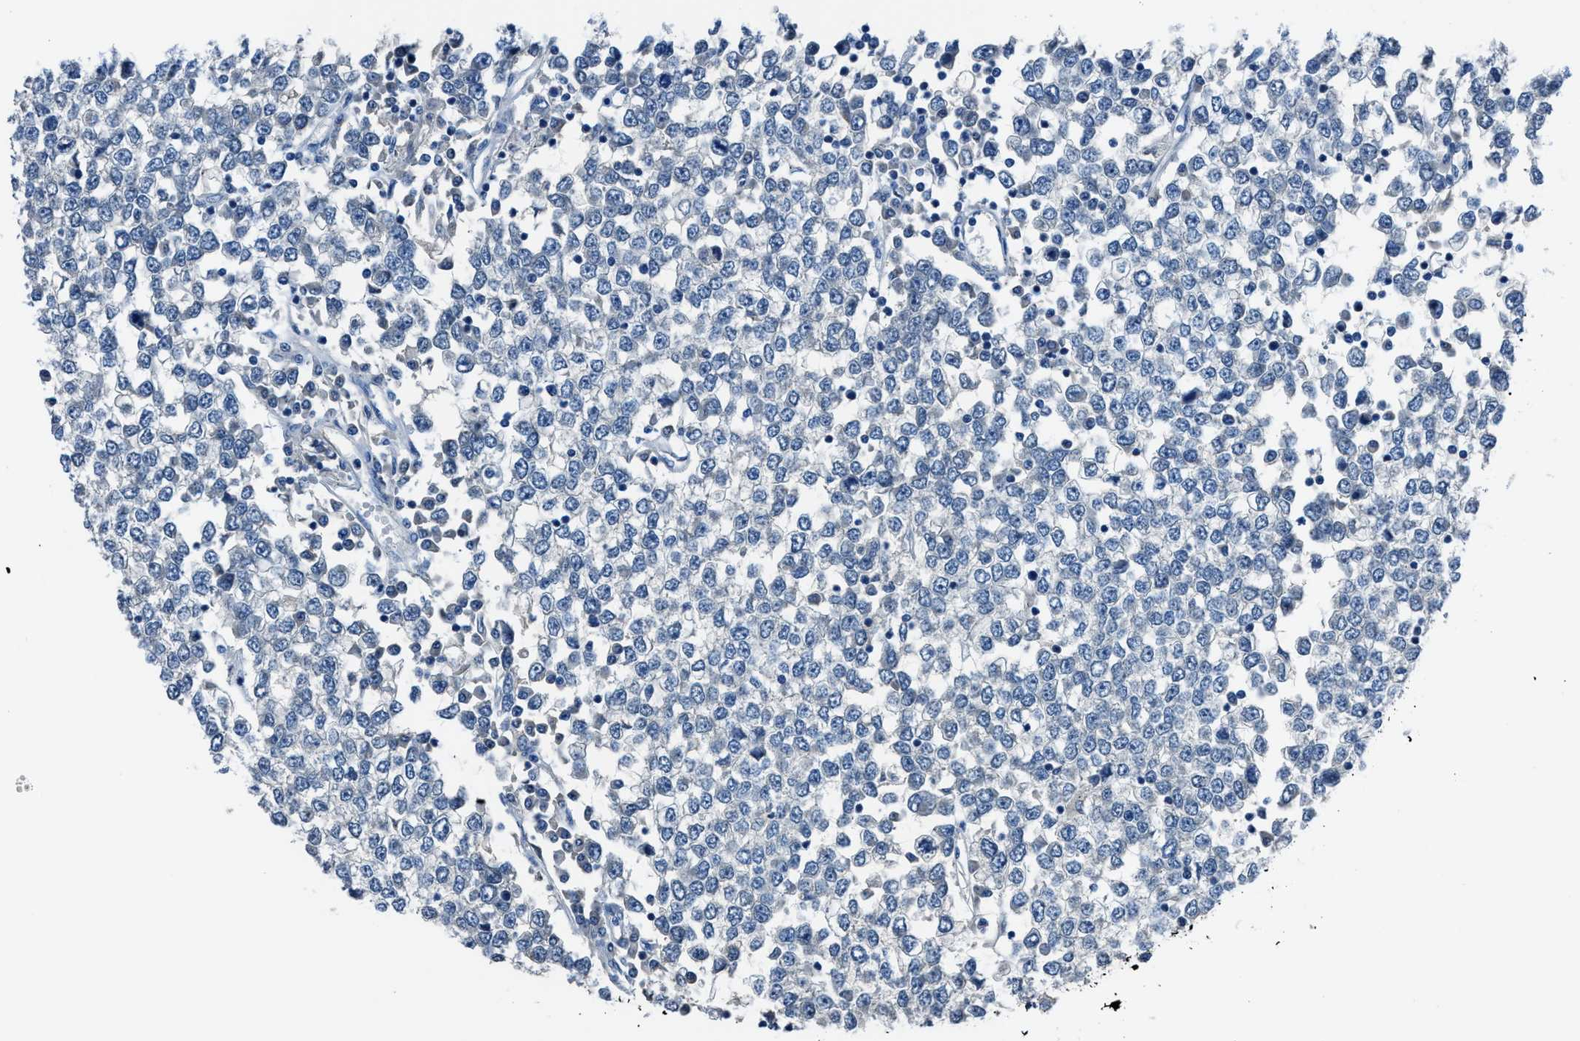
{"staining": {"intensity": "negative", "quantity": "none", "location": "none"}, "tissue": "testis cancer", "cell_type": "Tumor cells", "image_type": "cancer", "snomed": [{"axis": "morphology", "description": "Seminoma, NOS"}, {"axis": "topography", "description": "Testis"}], "caption": "High power microscopy image of an immunohistochemistry photomicrograph of testis cancer, revealing no significant positivity in tumor cells.", "gene": "DUSP19", "patient": {"sex": "male", "age": 65}}